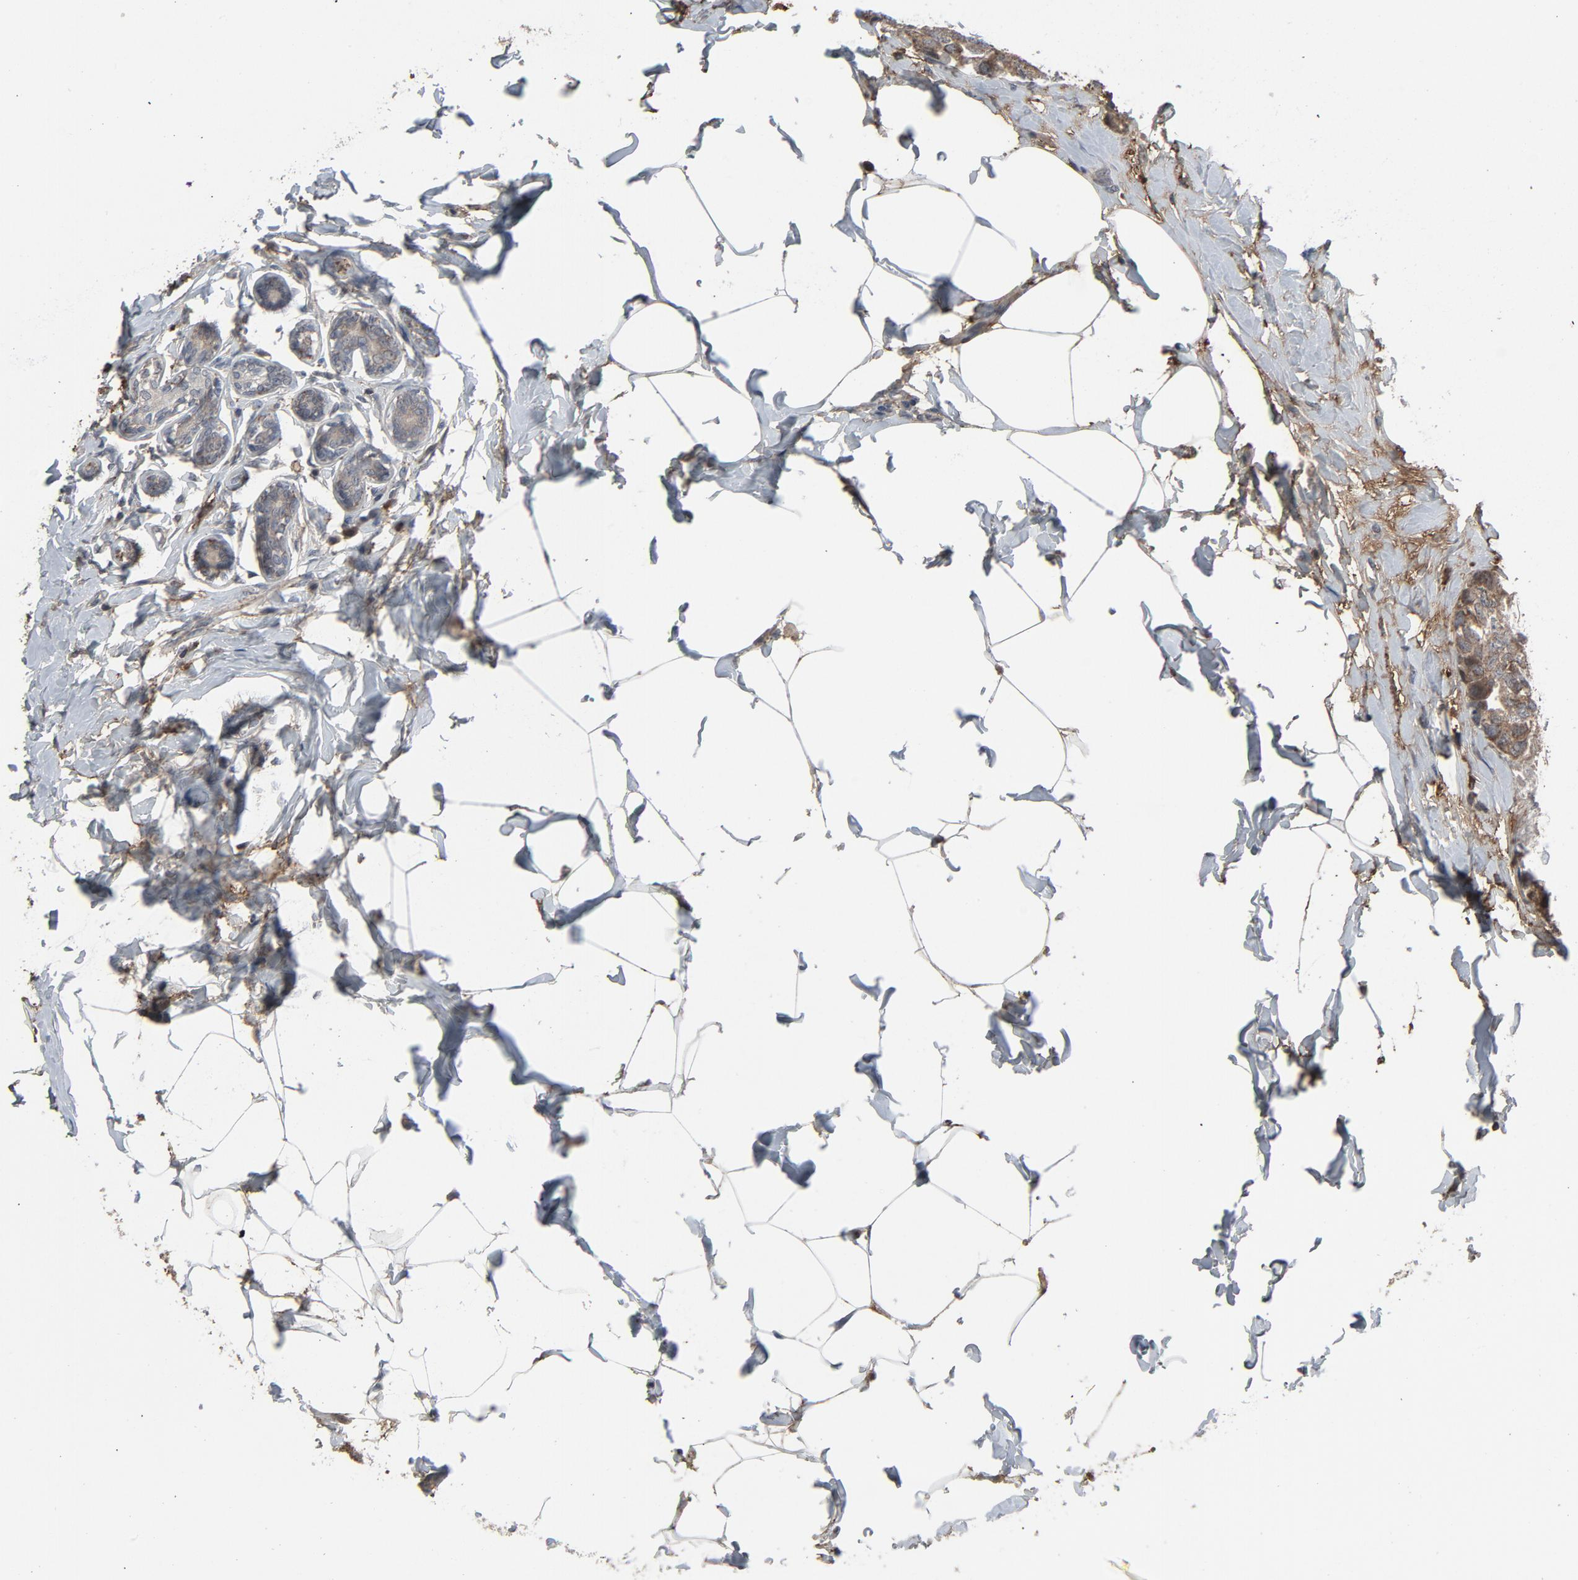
{"staining": {"intensity": "moderate", "quantity": ">75%", "location": "cytoplasmic/membranous"}, "tissue": "breast cancer", "cell_type": "Tumor cells", "image_type": "cancer", "snomed": [{"axis": "morphology", "description": "Normal tissue, NOS"}, {"axis": "morphology", "description": "Duct carcinoma"}, {"axis": "topography", "description": "Breast"}], "caption": "Immunohistochemical staining of breast cancer displays moderate cytoplasmic/membranous protein positivity in approximately >75% of tumor cells. (brown staining indicates protein expression, while blue staining denotes nuclei).", "gene": "PDZD4", "patient": {"sex": "female", "age": 50}}